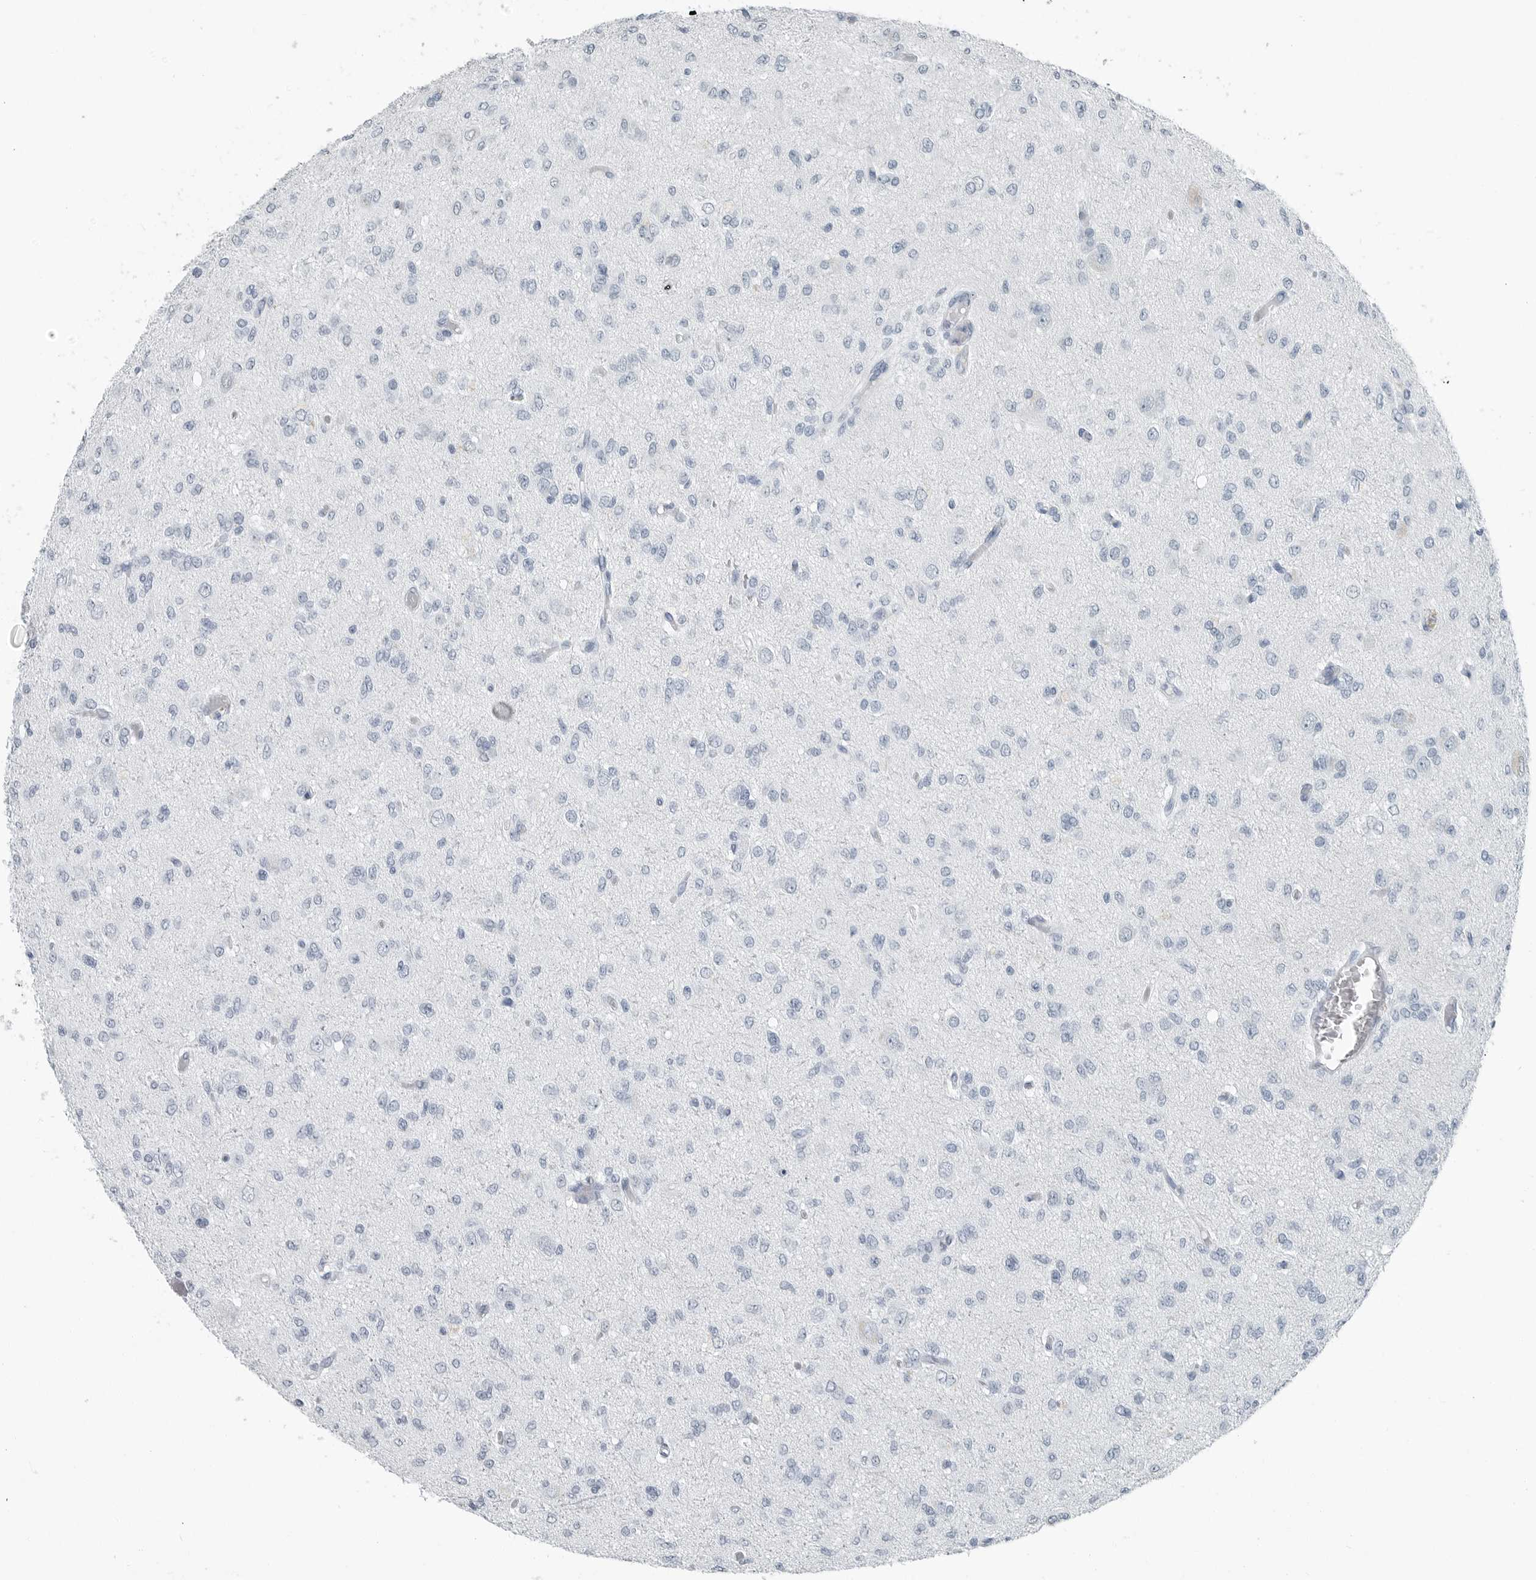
{"staining": {"intensity": "negative", "quantity": "none", "location": "none"}, "tissue": "glioma", "cell_type": "Tumor cells", "image_type": "cancer", "snomed": [{"axis": "morphology", "description": "Glioma, malignant, High grade"}, {"axis": "topography", "description": "Brain"}], "caption": "There is no significant positivity in tumor cells of glioma.", "gene": "FABP6", "patient": {"sex": "female", "age": 59}}